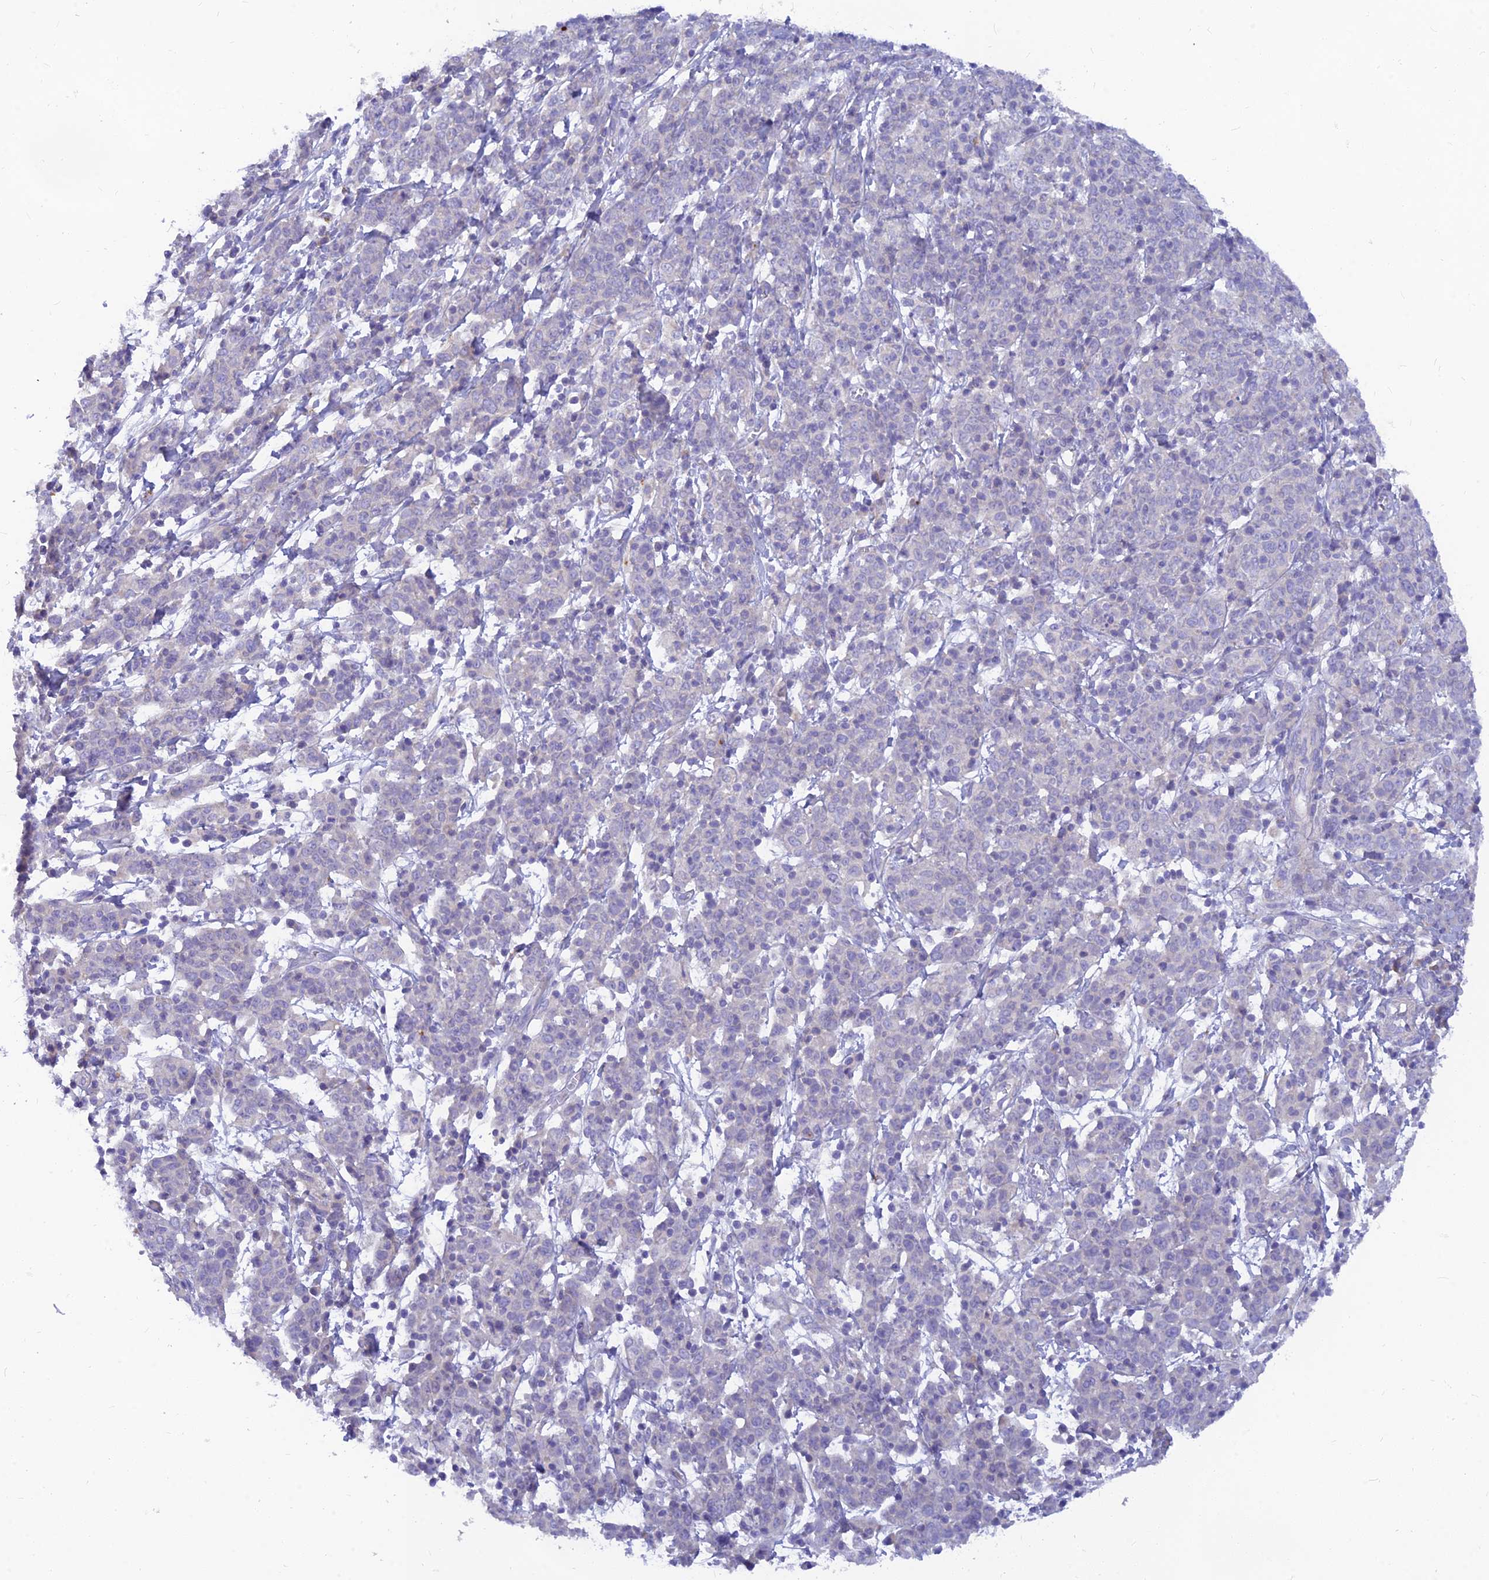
{"staining": {"intensity": "negative", "quantity": "none", "location": "none"}, "tissue": "cervical cancer", "cell_type": "Tumor cells", "image_type": "cancer", "snomed": [{"axis": "morphology", "description": "Squamous cell carcinoma, NOS"}, {"axis": "topography", "description": "Cervix"}], "caption": "Immunohistochemistry (IHC) photomicrograph of neoplastic tissue: squamous cell carcinoma (cervical) stained with DAB (3,3'-diaminobenzidine) shows no significant protein staining in tumor cells.", "gene": "TMEM30B", "patient": {"sex": "female", "age": 67}}